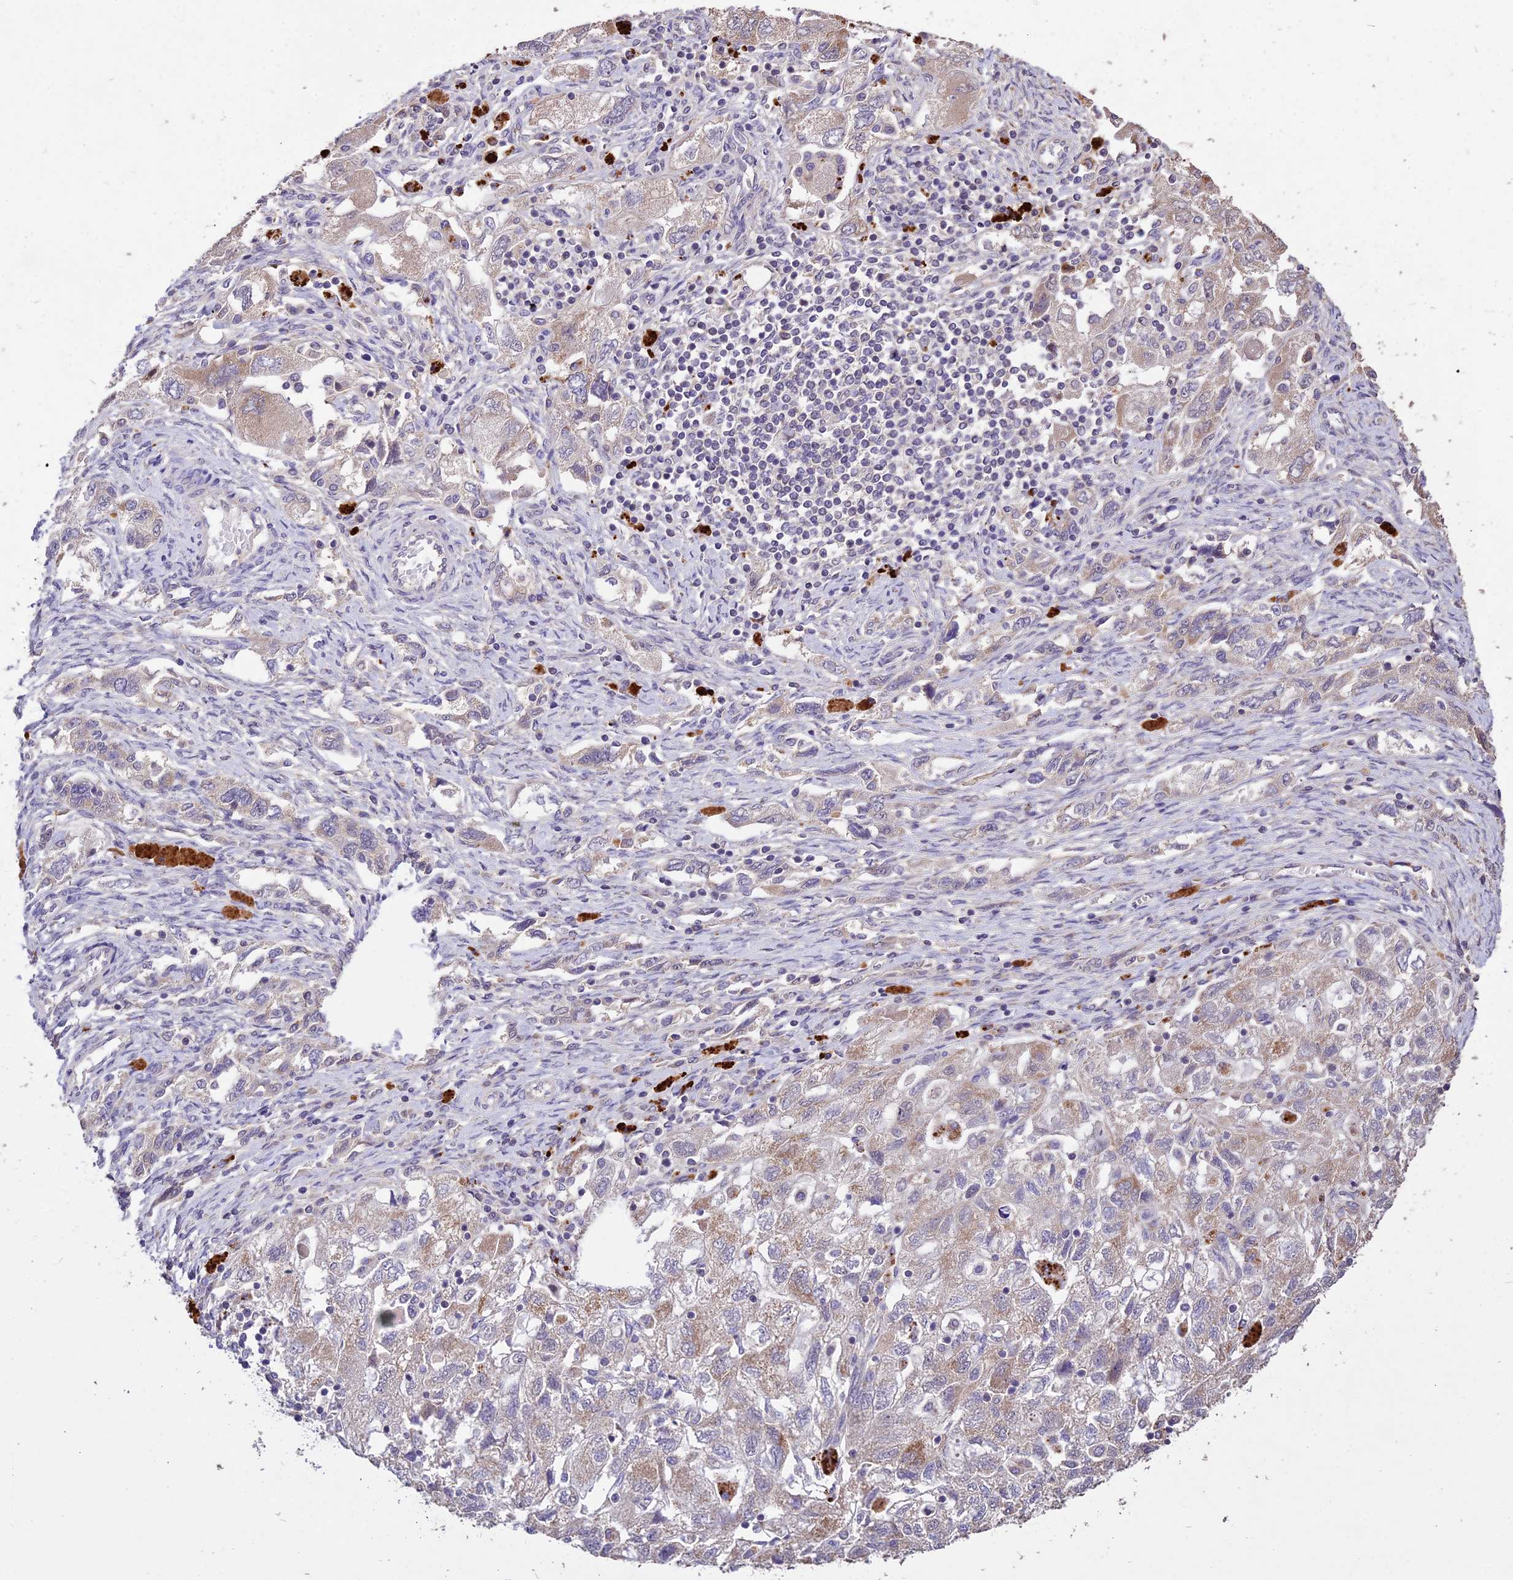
{"staining": {"intensity": "weak", "quantity": "25%-75%", "location": "cytoplasmic/membranous"}, "tissue": "ovarian cancer", "cell_type": "Tumor cells", "image_type": "cancer", "snomed": [{"axis": "morphology", "description": "Carcinoma, NOS"}, {"axis": "morphology", "description": "Cystadenocarcinoma, serous, NOS"}, {"axis": "topography", "description": "Ovary"}], "caption": "Ovarian cancer stained for a protein displays weak cytoplasmic/membranous positivity in tumor cells.", "gene": "SDHD", "patient": {"sex": "female", "age": 69}}